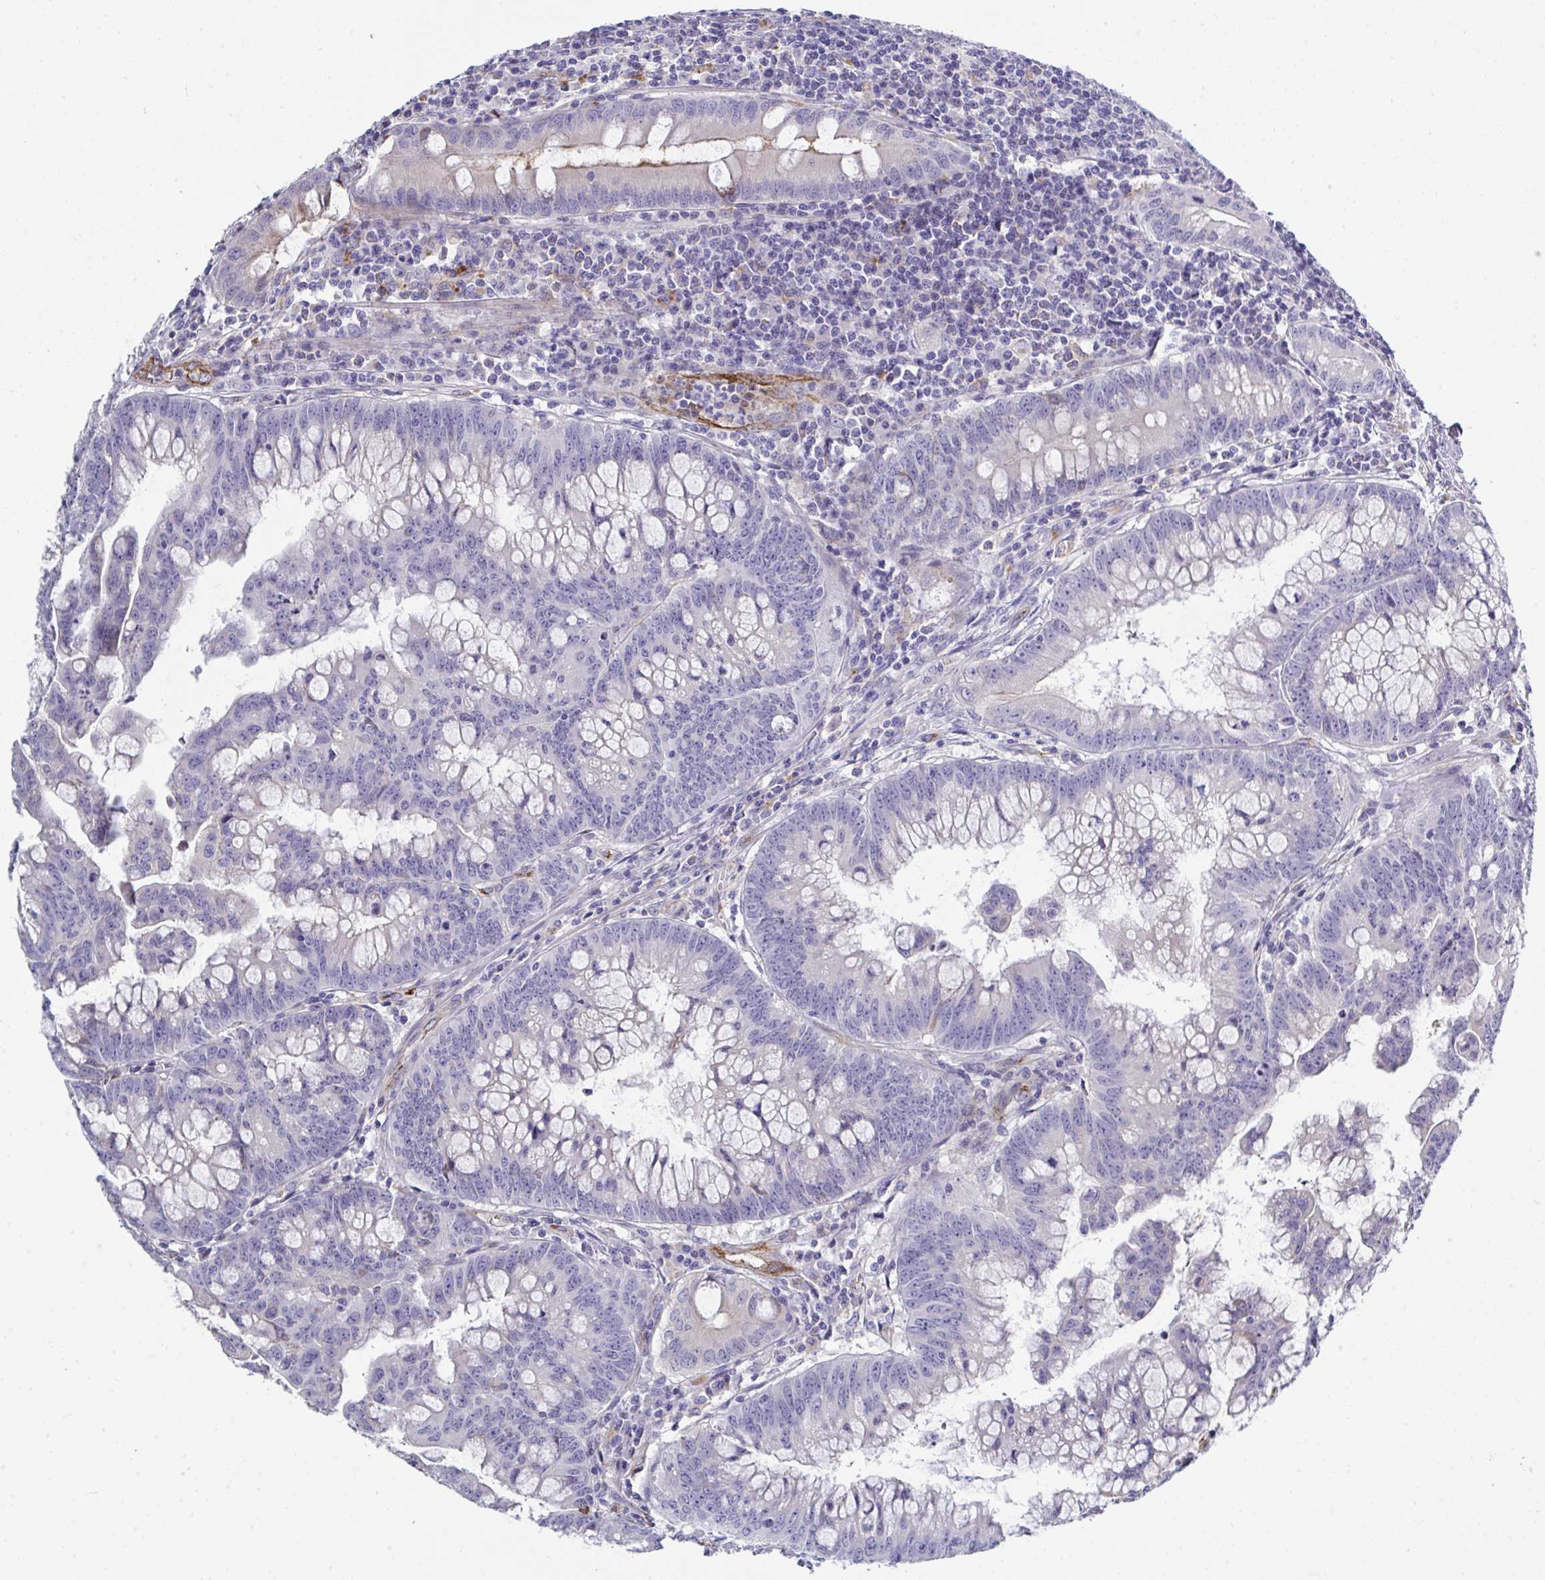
{"staining": {"intensity": "weak", "quantity": "<25%", "location": "cytoplasmic/membranous"}, "tissue": "colorectal cancer", "cell_type": "Tumor cells", "image_type": "cancer", "snomed": [{"axis": "morphology", "description": "Adenocarcinoma, NOS"}, {"axis": "topography", "description": "Colon"}], "caption": "This photomicrograph is of adenocarcinoma (colorectal) stained with immunohistochemistry to label a protein in brown with the nuclei are counter-stained blue. There is no expression in tumor cells. Nuclei are stained in blue.", "gene": "TOR1AIP2", "patient": {"sex": "male", "age": 62}}